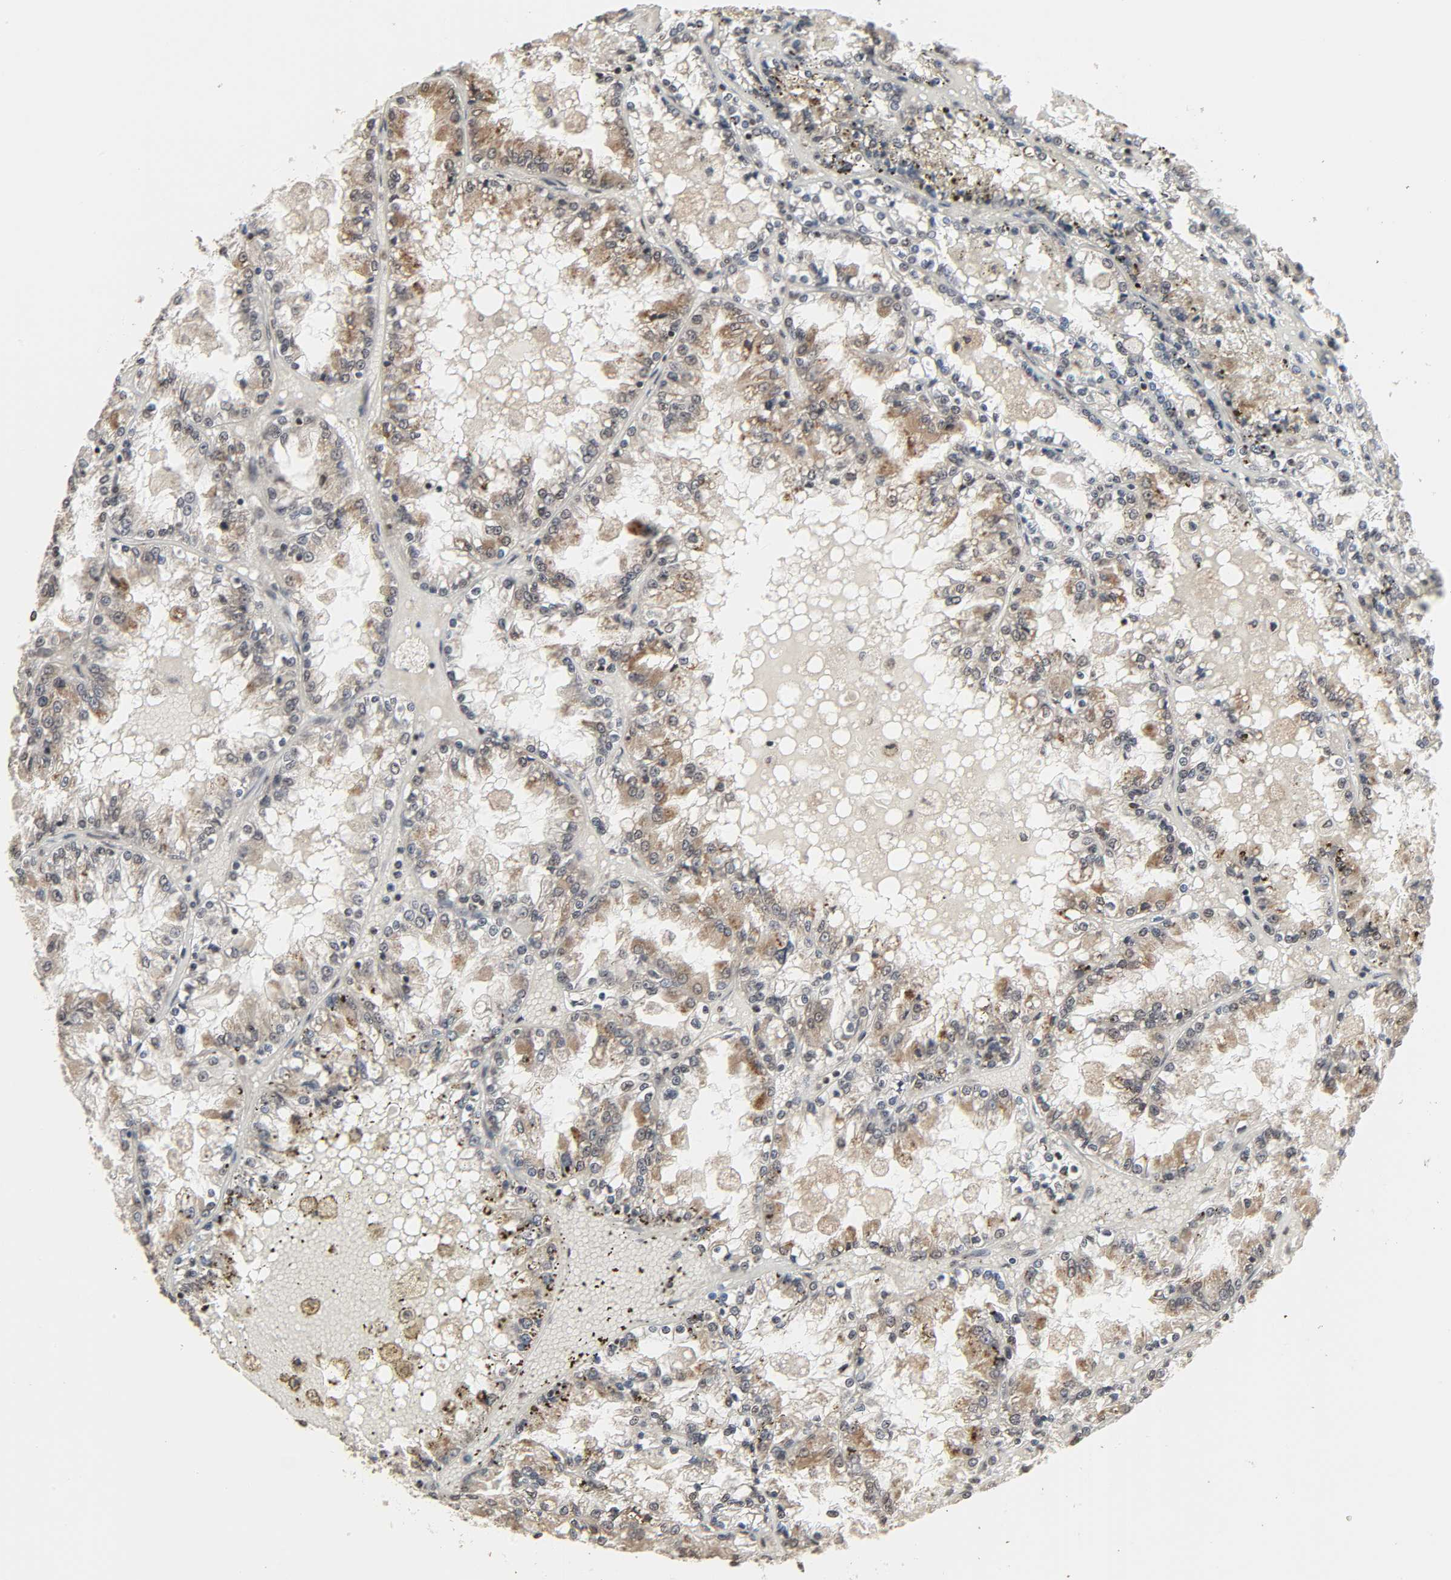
{"staining": {"intensity": "moderate", "quantity": "25%-75%", "location": "cytoplasmic/membranous"}, "tissue": "renal cancer", "cell_type": "Tumor cells", "image_type": "cancer", "snomed": [{"axis": "morphology", "description": "Adenocarcinoma, NOS"}, {"axis": "topography", "description": "Kidney"}], "caption": "This image displays immunohistochemistry (IHC) staining of renal cancer, with medium moderate cytoplasmic/membranous staining in about 25%-75% of tumor cells.", "gene": "XRCC1", "patient": {"sex": "female", "age": 56}}